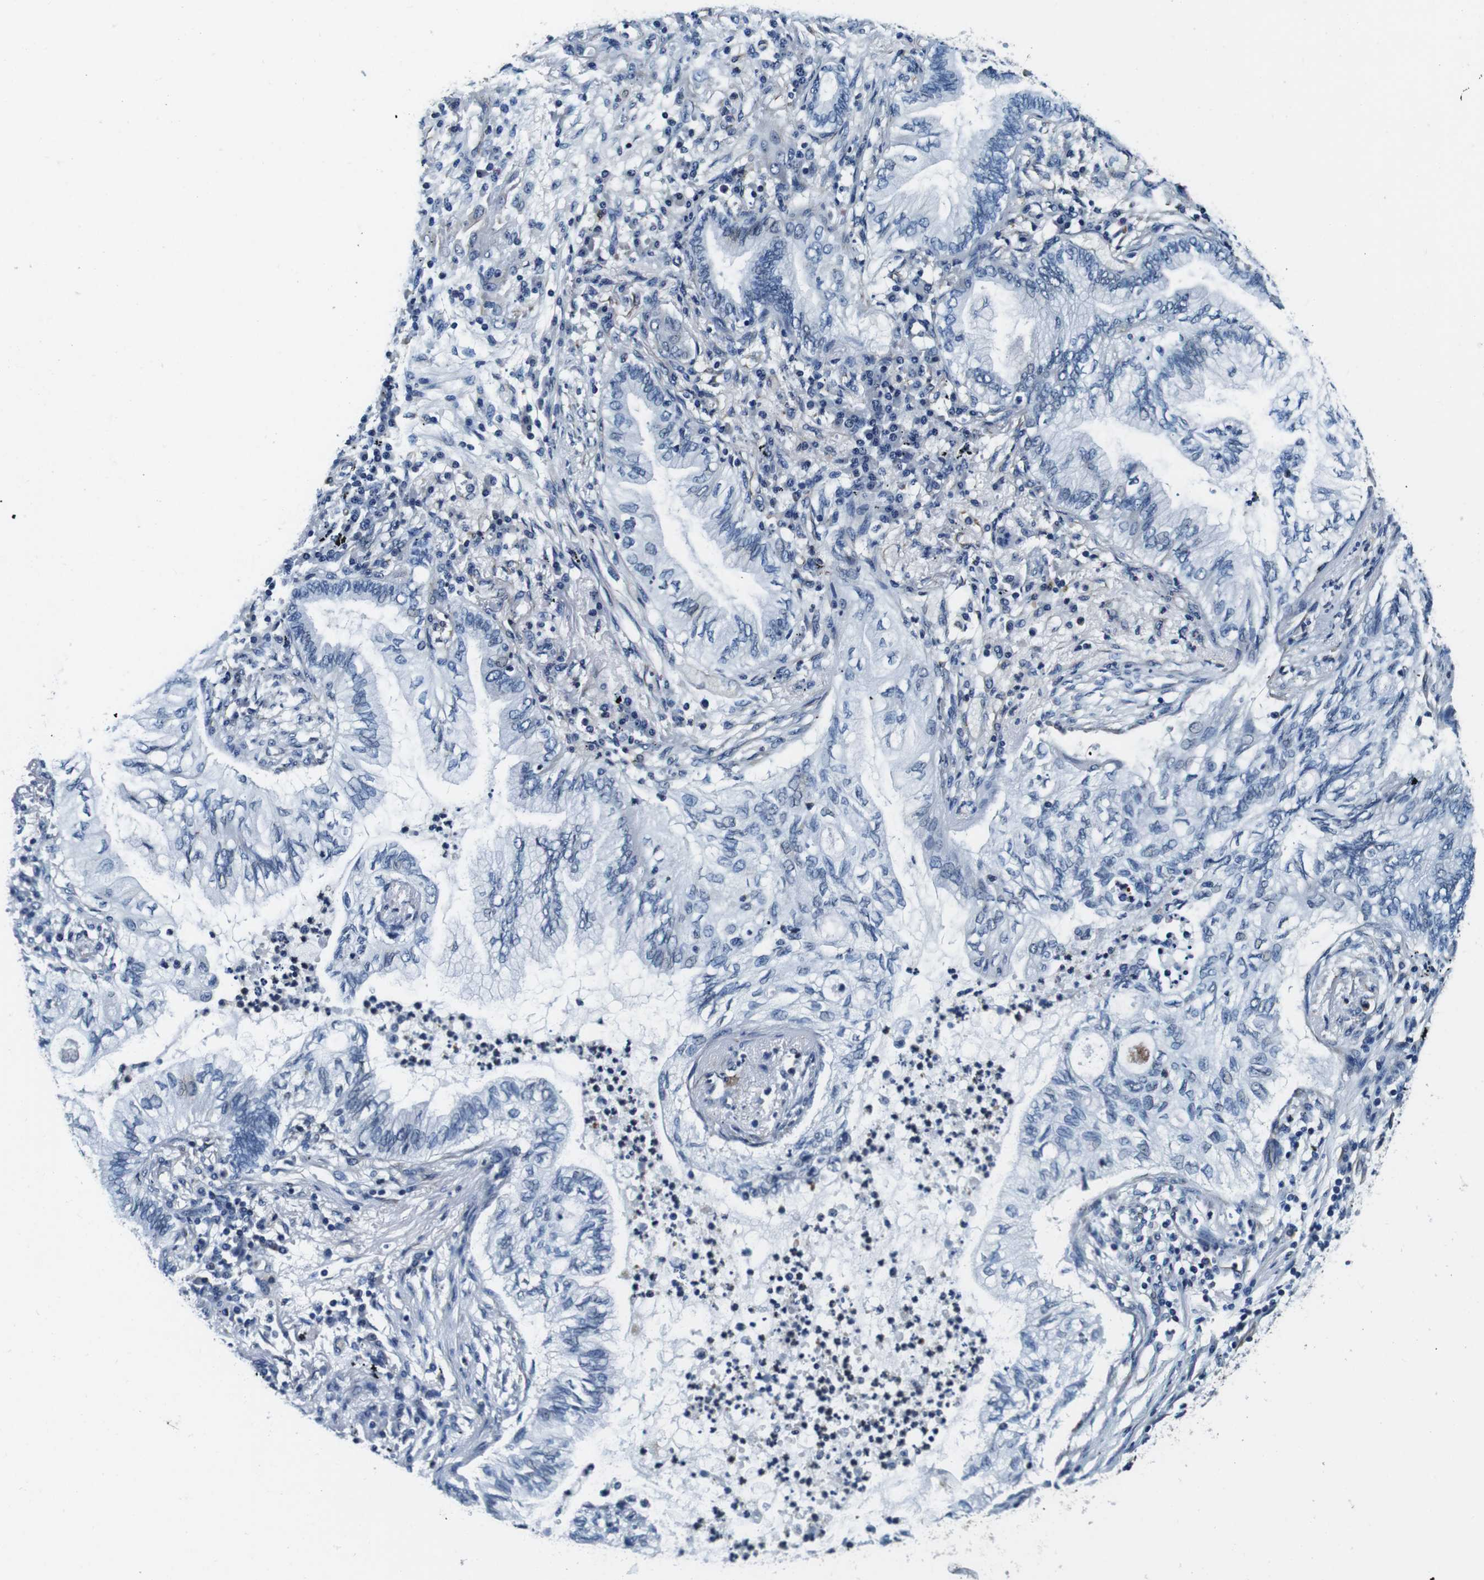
{"staining": {"intensity": "negative", "quantity": "none", "location": "none"}, "tissue": "lung cancer", "cell_type": "Tumor cells", "image_type": "cancer", "snomed": [{"axis": "morphology", "description": "Normal tissue, NOS"}, {"axis": "morphology", "description": "Adenocarcinoma, NOS"}, {"axis": "topography", "description": "Bronchus"}, {"axis": "topography", "description": "Lung"}], "caption": "Photomicrograph shows no significant protein staining in tumor cells of lung cancer (adenocarcinoma). Brightfield microscopy of immunohistochemistry (IHC) stained with DAB (brown) and hematoxylin (blue), captured at high magnification.", "gene": "GJE1", "patient": {"sex": "female", "age": 70}}